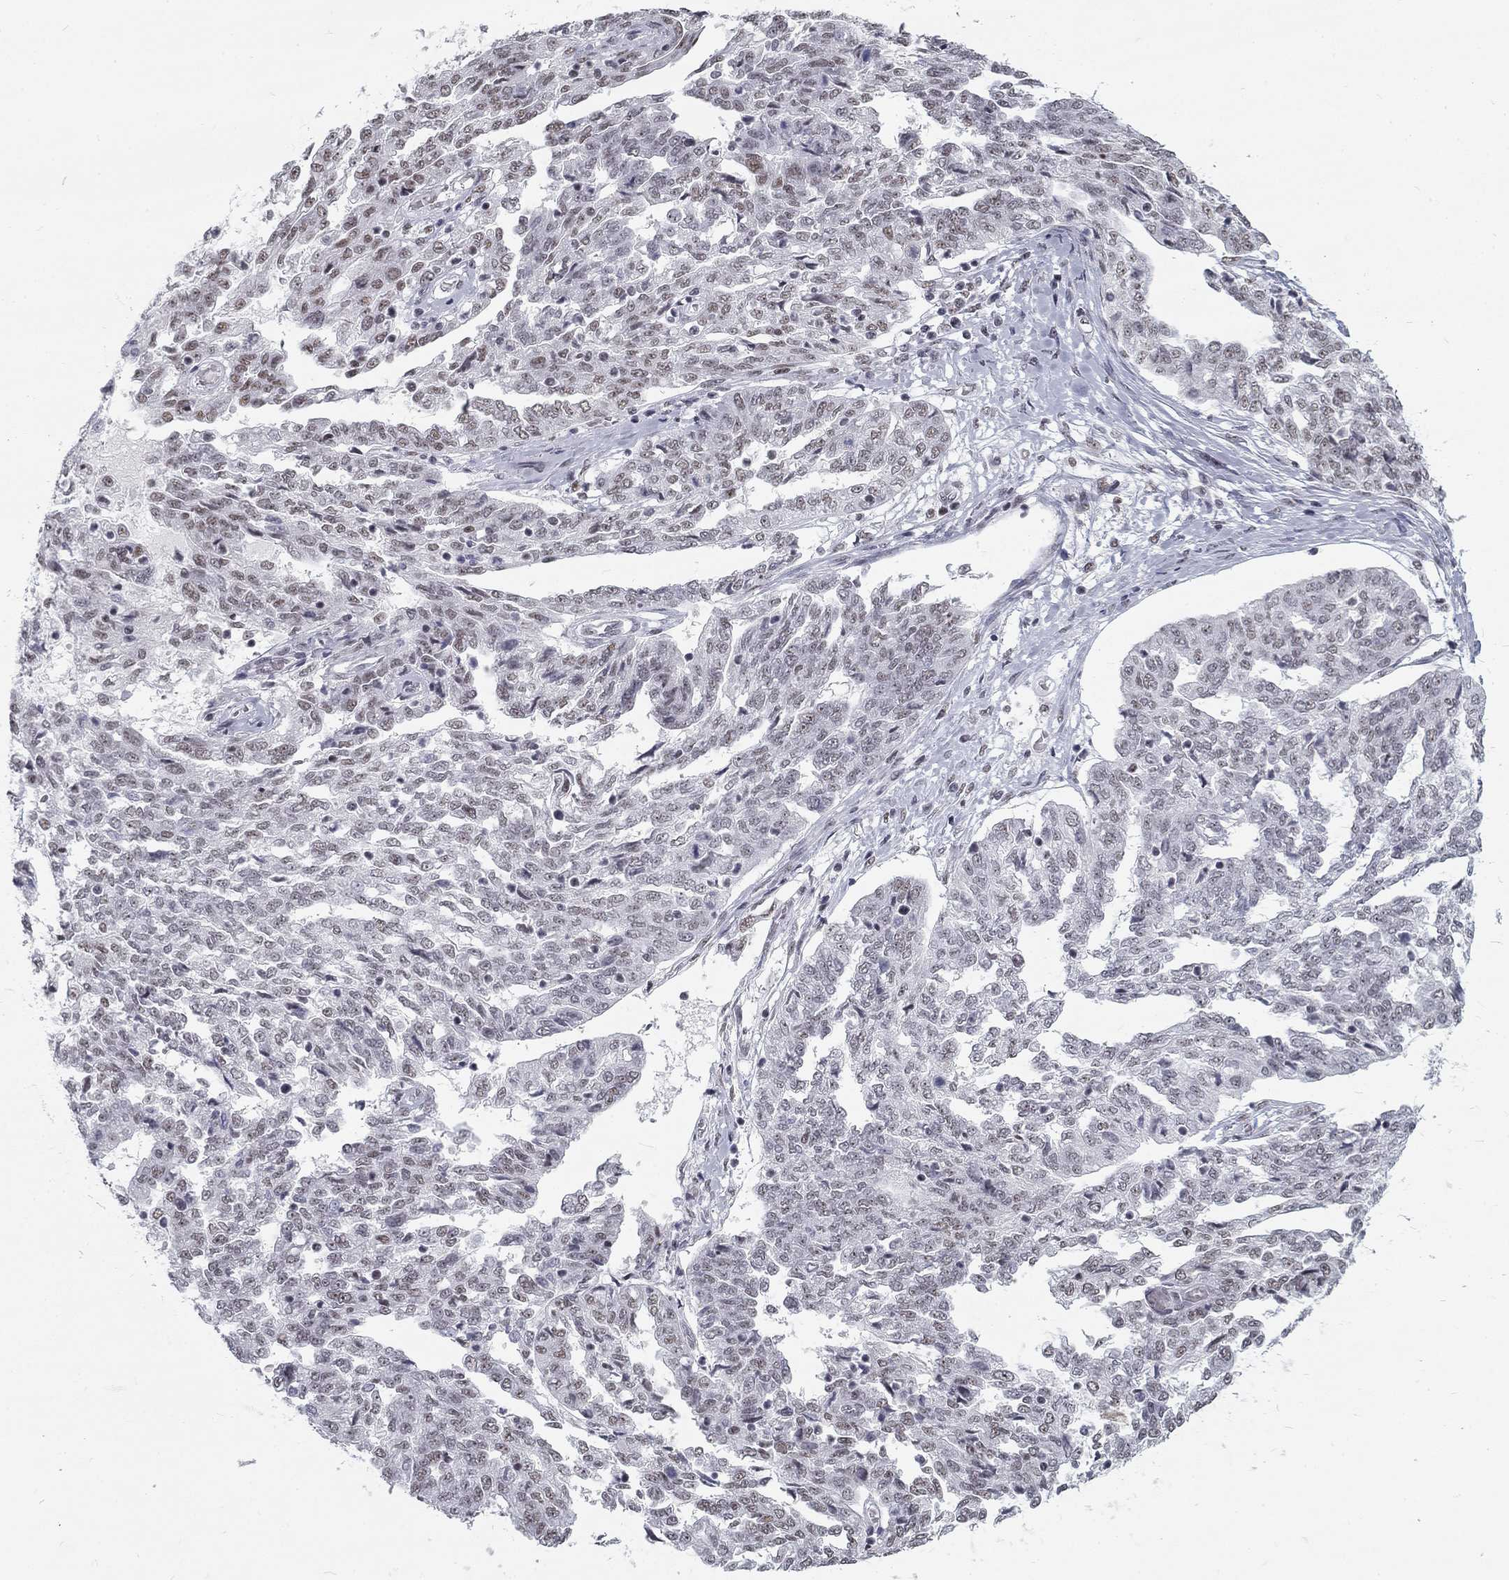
{"staining": {"intensity": "weak", "quantity": "<25%", "location": "nuclear"}, "tissue": "ovarian cancer", "cell_type": "Tumor cells", "image_type": "cancer", "snomed": [{"axis": "morphology", "description": "Cystadenocarcinoma, serous, NOS"}, {"axis": "topography", "description": "Ovary"}], "caption": "A high-resolution micrograph shows IHC staining of ovarian cancer (serous cystadenocarcinoma), which displays no significant positivity in tumor cells.", "gene": "SNORC", "patient": {"sex": "female", "age": 67}}